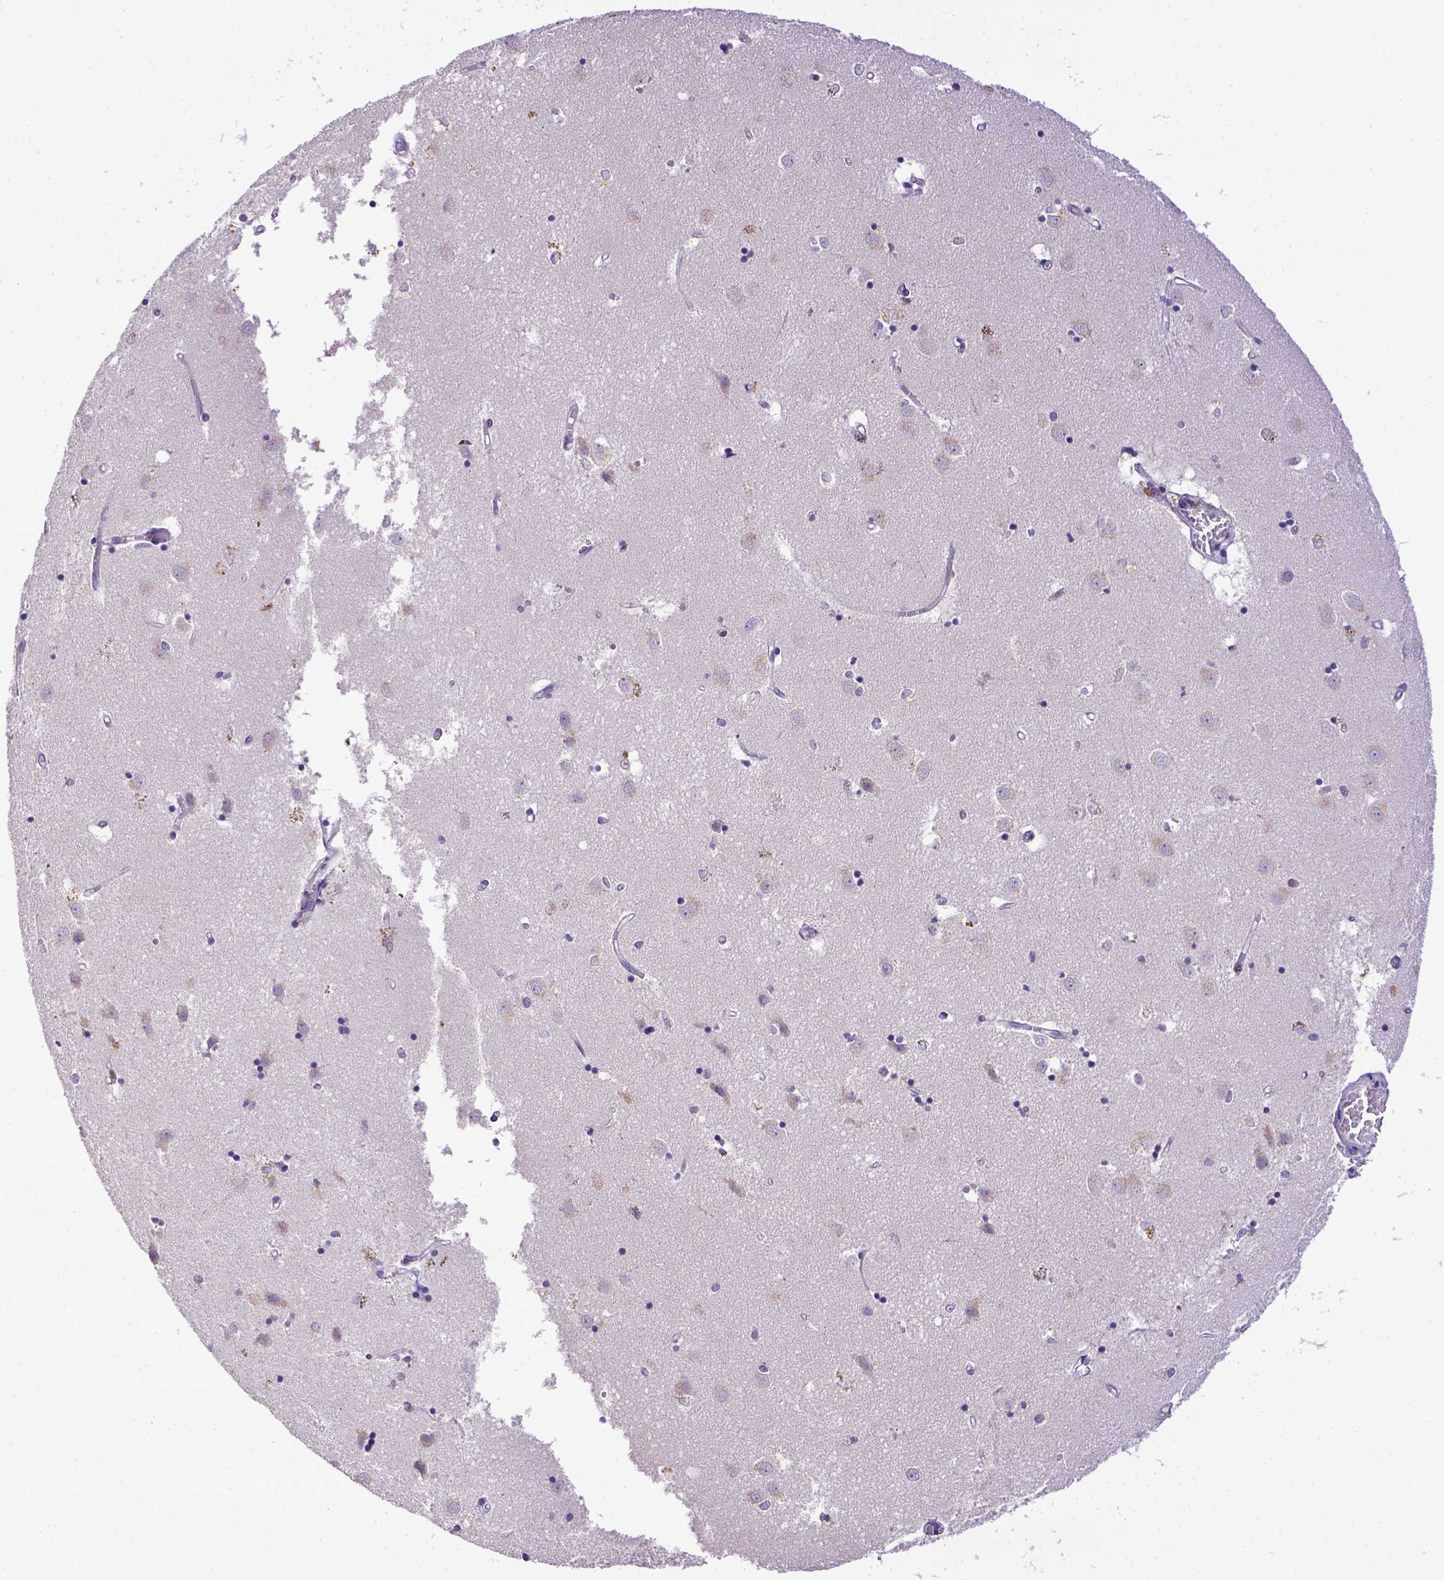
{"staining": {"intensity": "negative", "quantity": "none", "location": "none"}, "tissue": "caudate", "cell_type": "Glial cells", "image_type": "normal", "snomed": [{"axis": "morphology", "description": "Normal tissue, NOS"}, {"axis": "topography", "description": "Lateral ventricle wall"}], "caption": "Histopathology image shows no protein expression in glial cells of normal caudate. The staining was performed using DAB (3,3'-diaminobenzidine) to visualize the protein expression in brown, while the nuclei were stained in blue with hematoxylin (Magnification: 20x).", "gene": "CDKN1A", "patient": {"sex": "male", "age": 54}}